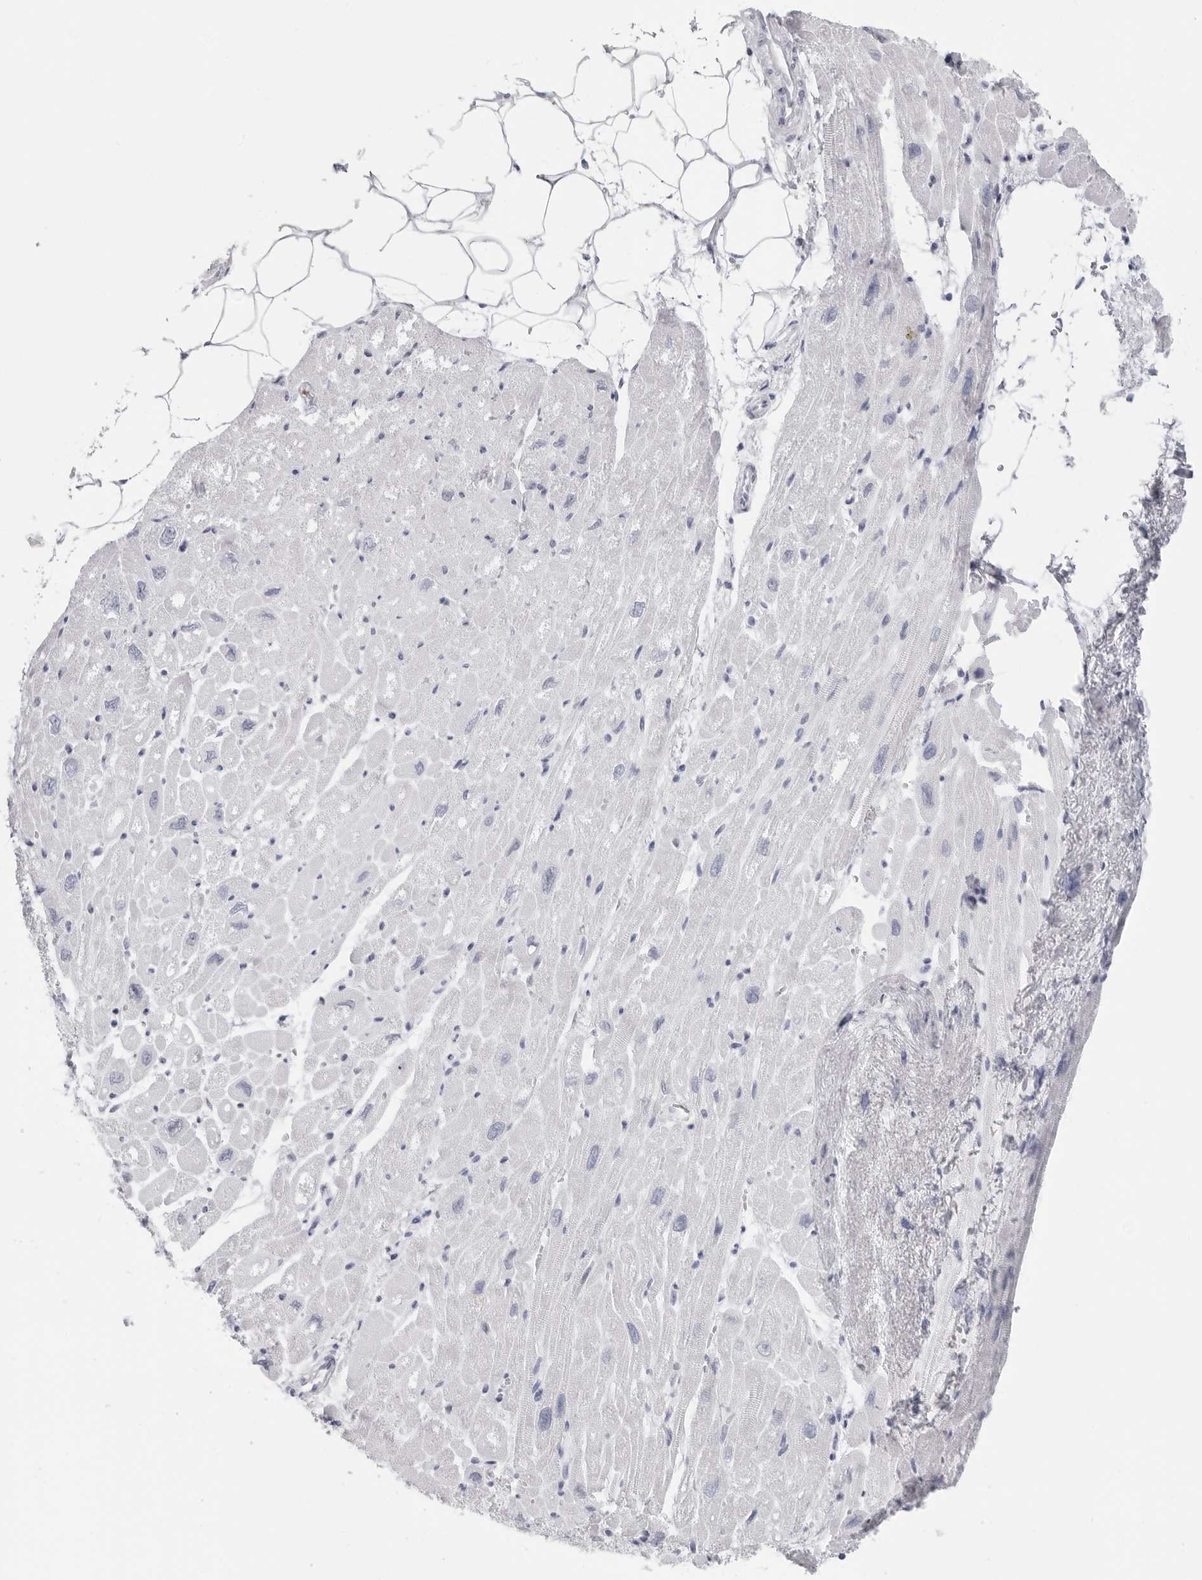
{"staining": {"intensity": "negative", "quantity": "none", "location": "none"}, "tissue": "heart muscle", "cell_type": "Cardiomyocytes", "image_type": "normal", "snomed": [{"axis": "morphology", "description": "Normal tissue, NOS"}, {"axis": "topography", "description": "Heart"}], "caption": "This is an IHC image of normal heart muscle. There is no positivity in cardiomyocytes.", "gene": "CST2", "patient": {"sex": "male", "age": 50}}